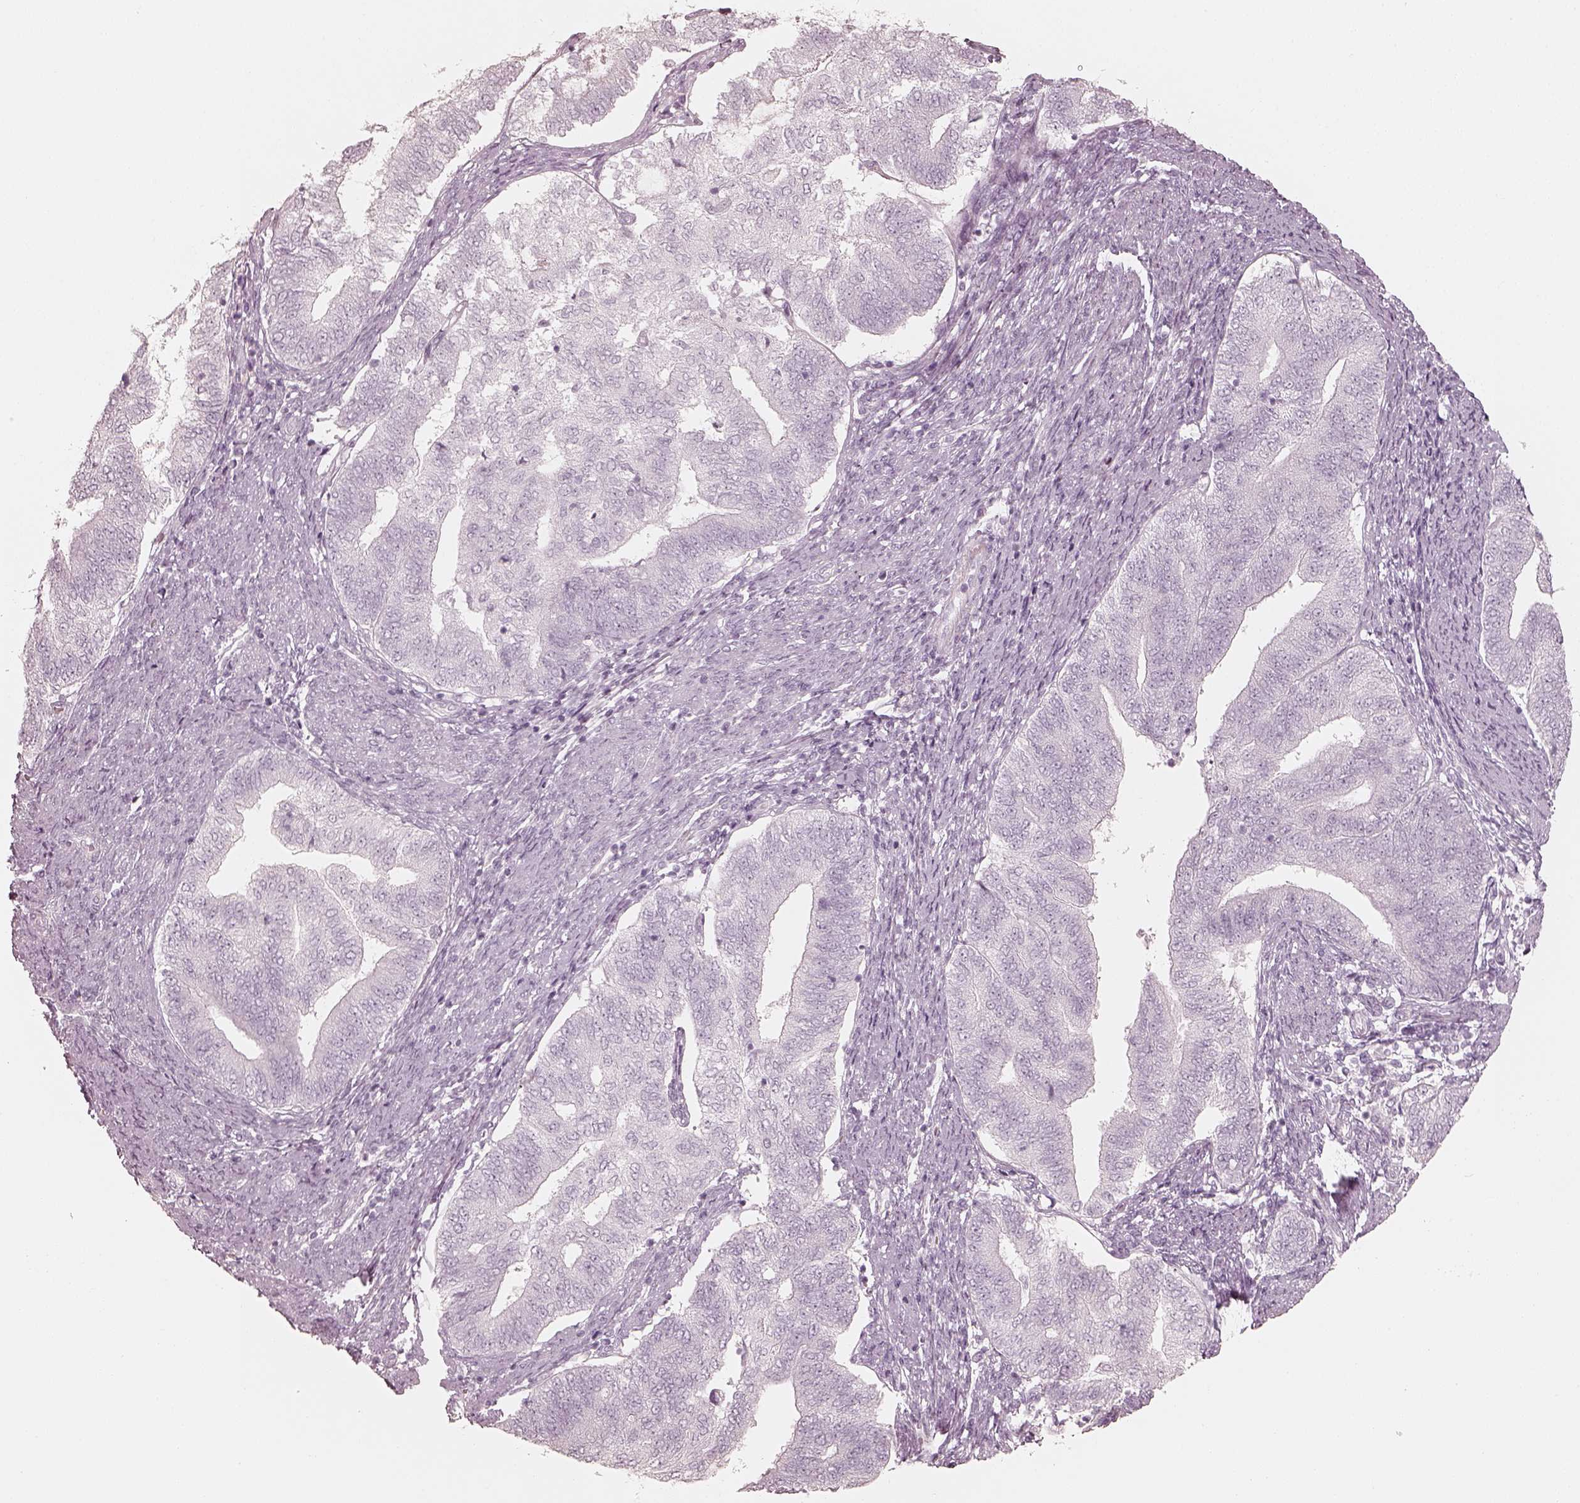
{"staining": {"intensity": "negative", "quantity": "none", "location": "none"}, "tissue": "endometrial cancer", "cell_type": "Tumor cells", "image_type": "cancer", "snomed": [{"axis": "morphology", "description": "Adenocarcinoma, NOS"}, {"axis": "topography", "description": "Endometrium"}], "caption": "Immunohistochemistry (IHC) photomicrograph of neoplastic tissue: adenocarcinoma (endometrial) stained with DAB reveals no significant protein expression in tumor cells.", "gene": "KRT82", "patient": {"sex": "female", "age": 65}}